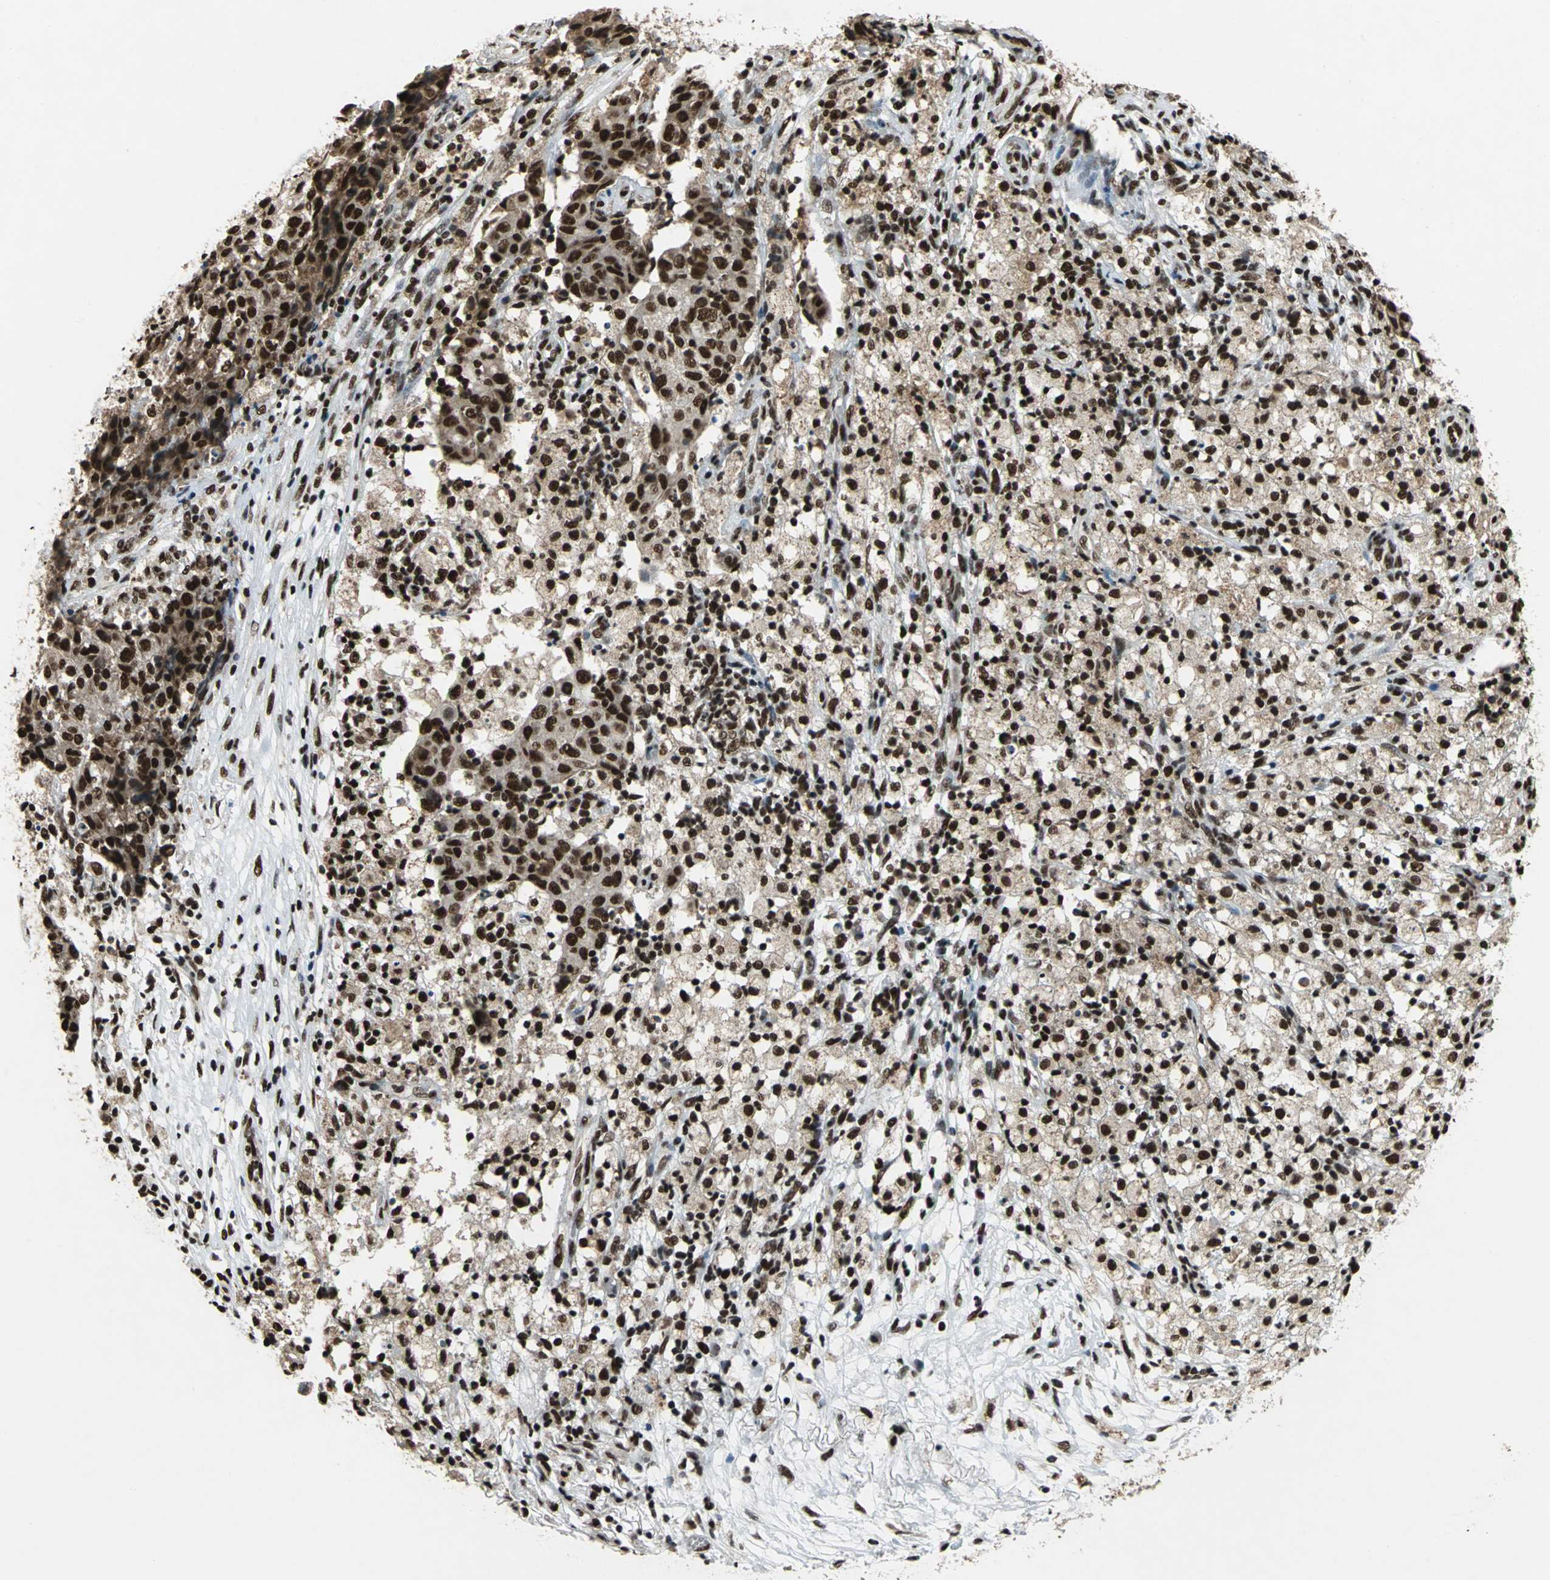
{"staining": {"intensity": "strong", "quantity": ">75%", "location": "nuclear"}, "tissue": "ovarian cancer", "cell_type": "Tumor cells", "image_type": "cancer", "snomed": [{"axis": "morphology", "description": "Carcinoma, endometroid"}, {"axis": "topography", "description": "Ovary"}], "caption": "Brown immunohistochemical staining in human endometroid carcinoma (ovarian) demonstrates strong nuclear staining in approximately >75% of tumor cells.", "gene": "MTA2", "patient": {"sex": "female", "age": 42}}